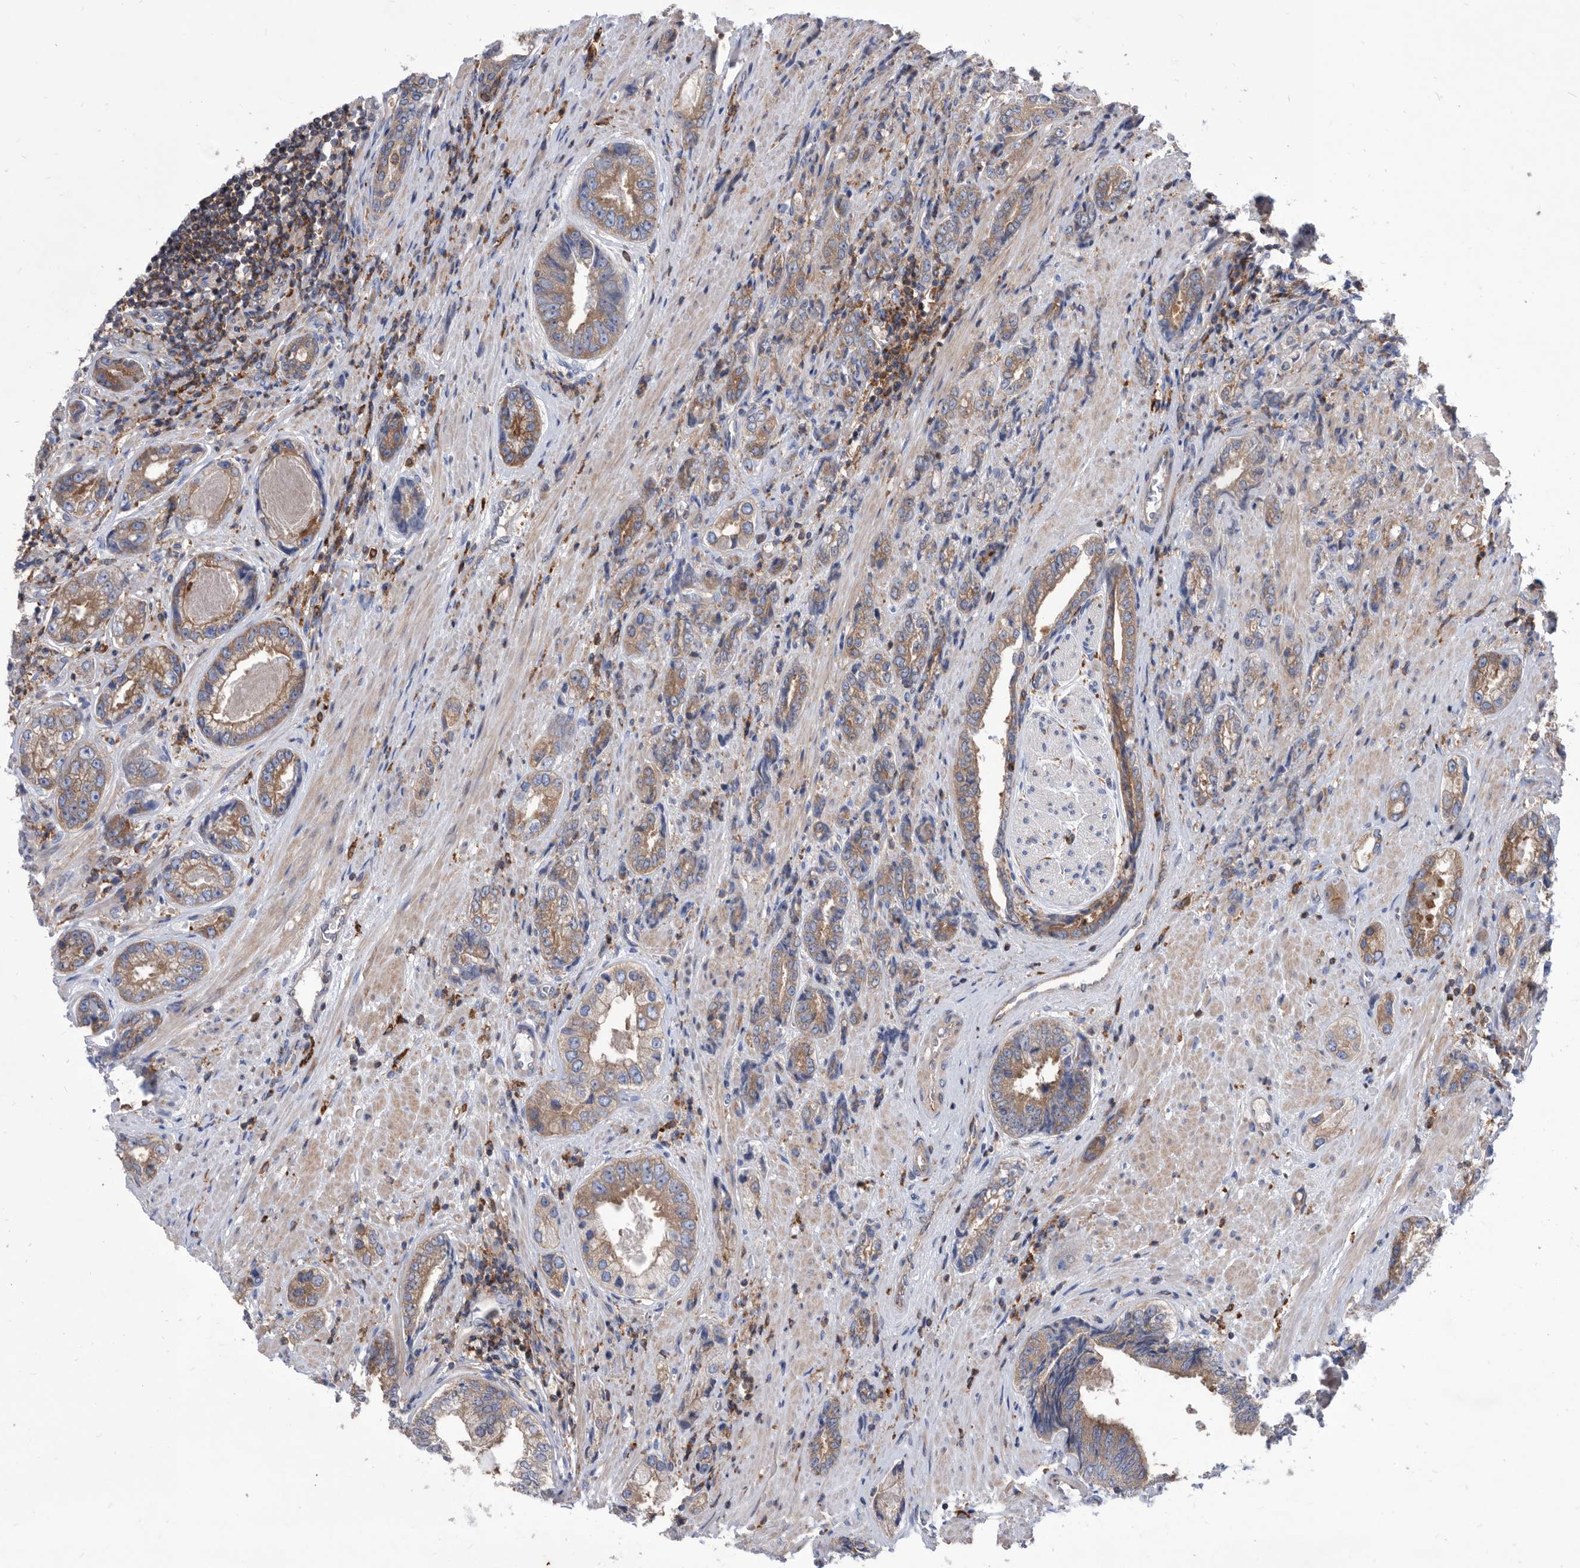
{"staining": {"intensity": "weak", "quantity": ">75%", "location": "cytoplasmic/membranous"}, "tissue": "prostate cancer", "cell_type": "Tumor cells", "image_type": "cancer", "snomed": [{"axis": "morphology", "description": "Adenocarcinoma, High grade"}, {"axis": "topography", "description": "Prostate"}], "caption": "A histopathology image of prostate cancer (adenocarcinoma (high-grade)) stained for a protein shows weak cytoplasmic/membranous brown staining in tumor cells. The protein of interest is shown in brown color, while the nuclei are stained blue.", "gene": "SMG7", "patient": {"sex": "male", "age": 61}}